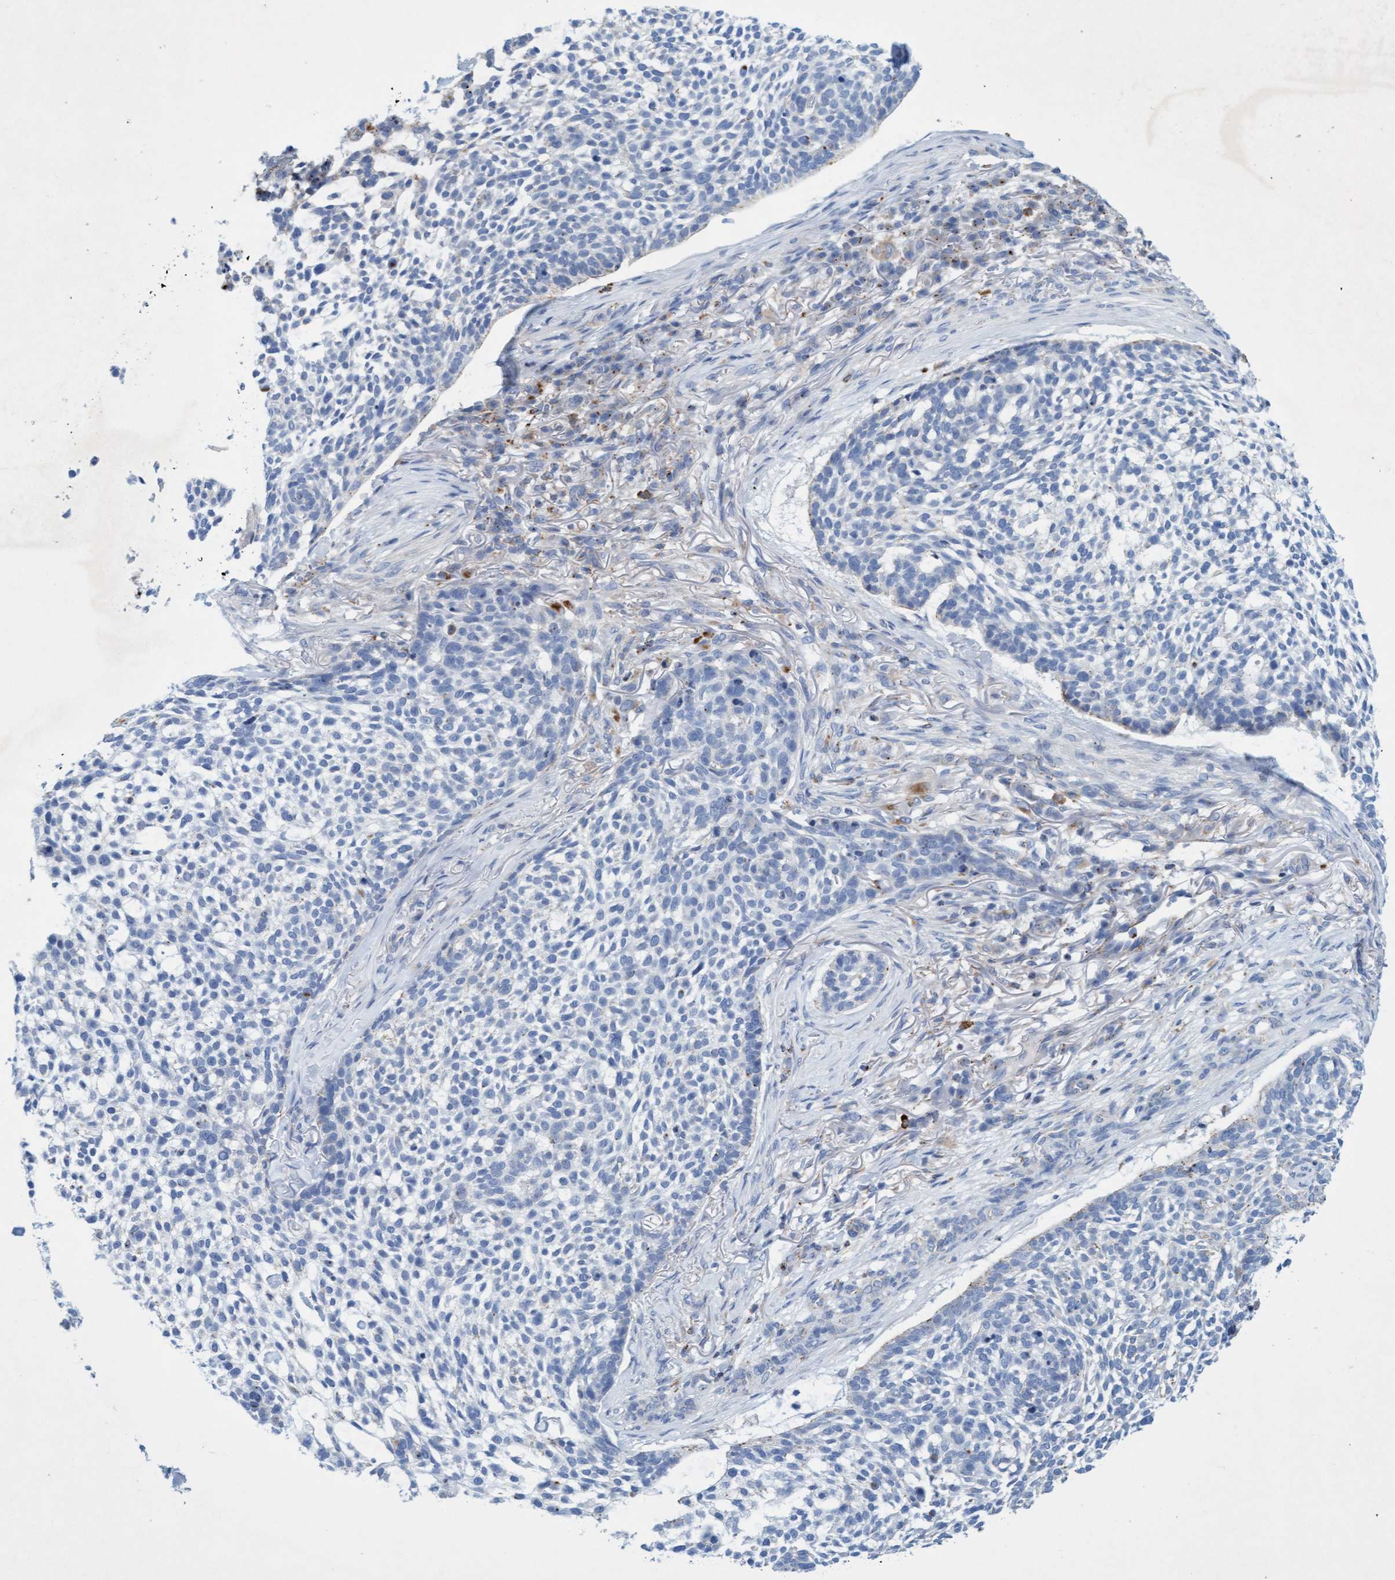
{"staining": {"intensity": "negative", "quantity": "none", "location": "none"}, "tissue": "skin cancer", "cell_type": "Tumor cells", "image_type": "cancer", "snomed": [{"axis": "morphology", "description": "Basal cell carcinoma"}, {"axis": "topography", "description": "Skin"}], "caption": "There is no significant staining in tumor cells of basal cell carcinoma (skin).", "gene": "SGSH", "patient": {"sex": "female", "age": 64}}